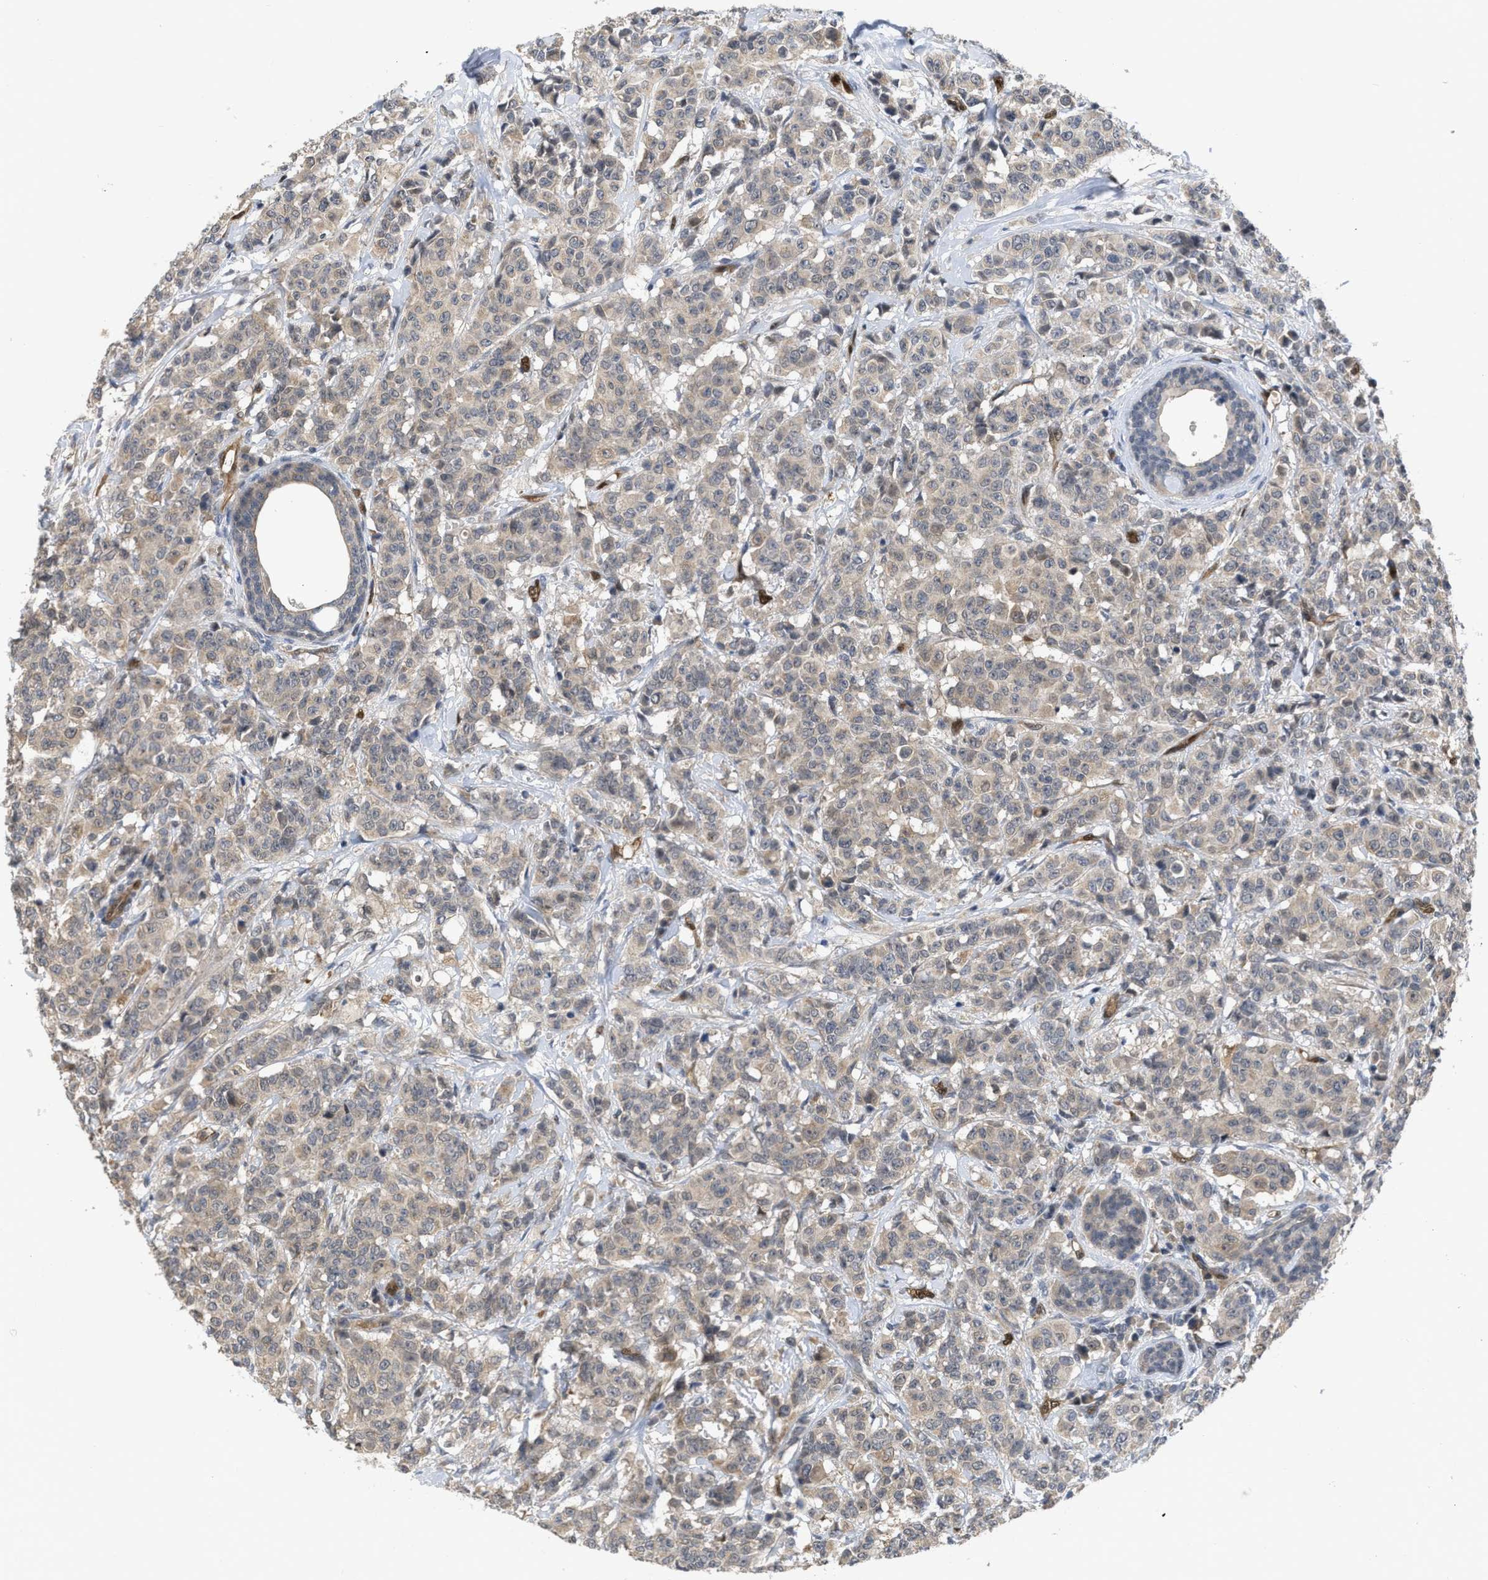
{"staining": {"intensity": "weak", "quantity": ">75%", "location": "cytoplasmic/membranous"}, "tissue": "breast cancer", "cell_type": "Tumor cells", "image_type": "cancer", "snomed": [{"axis": "morphology", "description": "Normal tissue, NOS"}, {"axis": "morphology", "description": "Duct carcinoma"}, {"axis": "topography", "description": "Breast"}], "caption": "Immunohistochemical staining of human breast infiltrating ductal carcinoma exhibits low levels of weak cytoplasmic/membranous positivity in approximately >75% of tumor cells.", "gene": "LDAF1", "patient": {"sex": "female", "age": 40}}